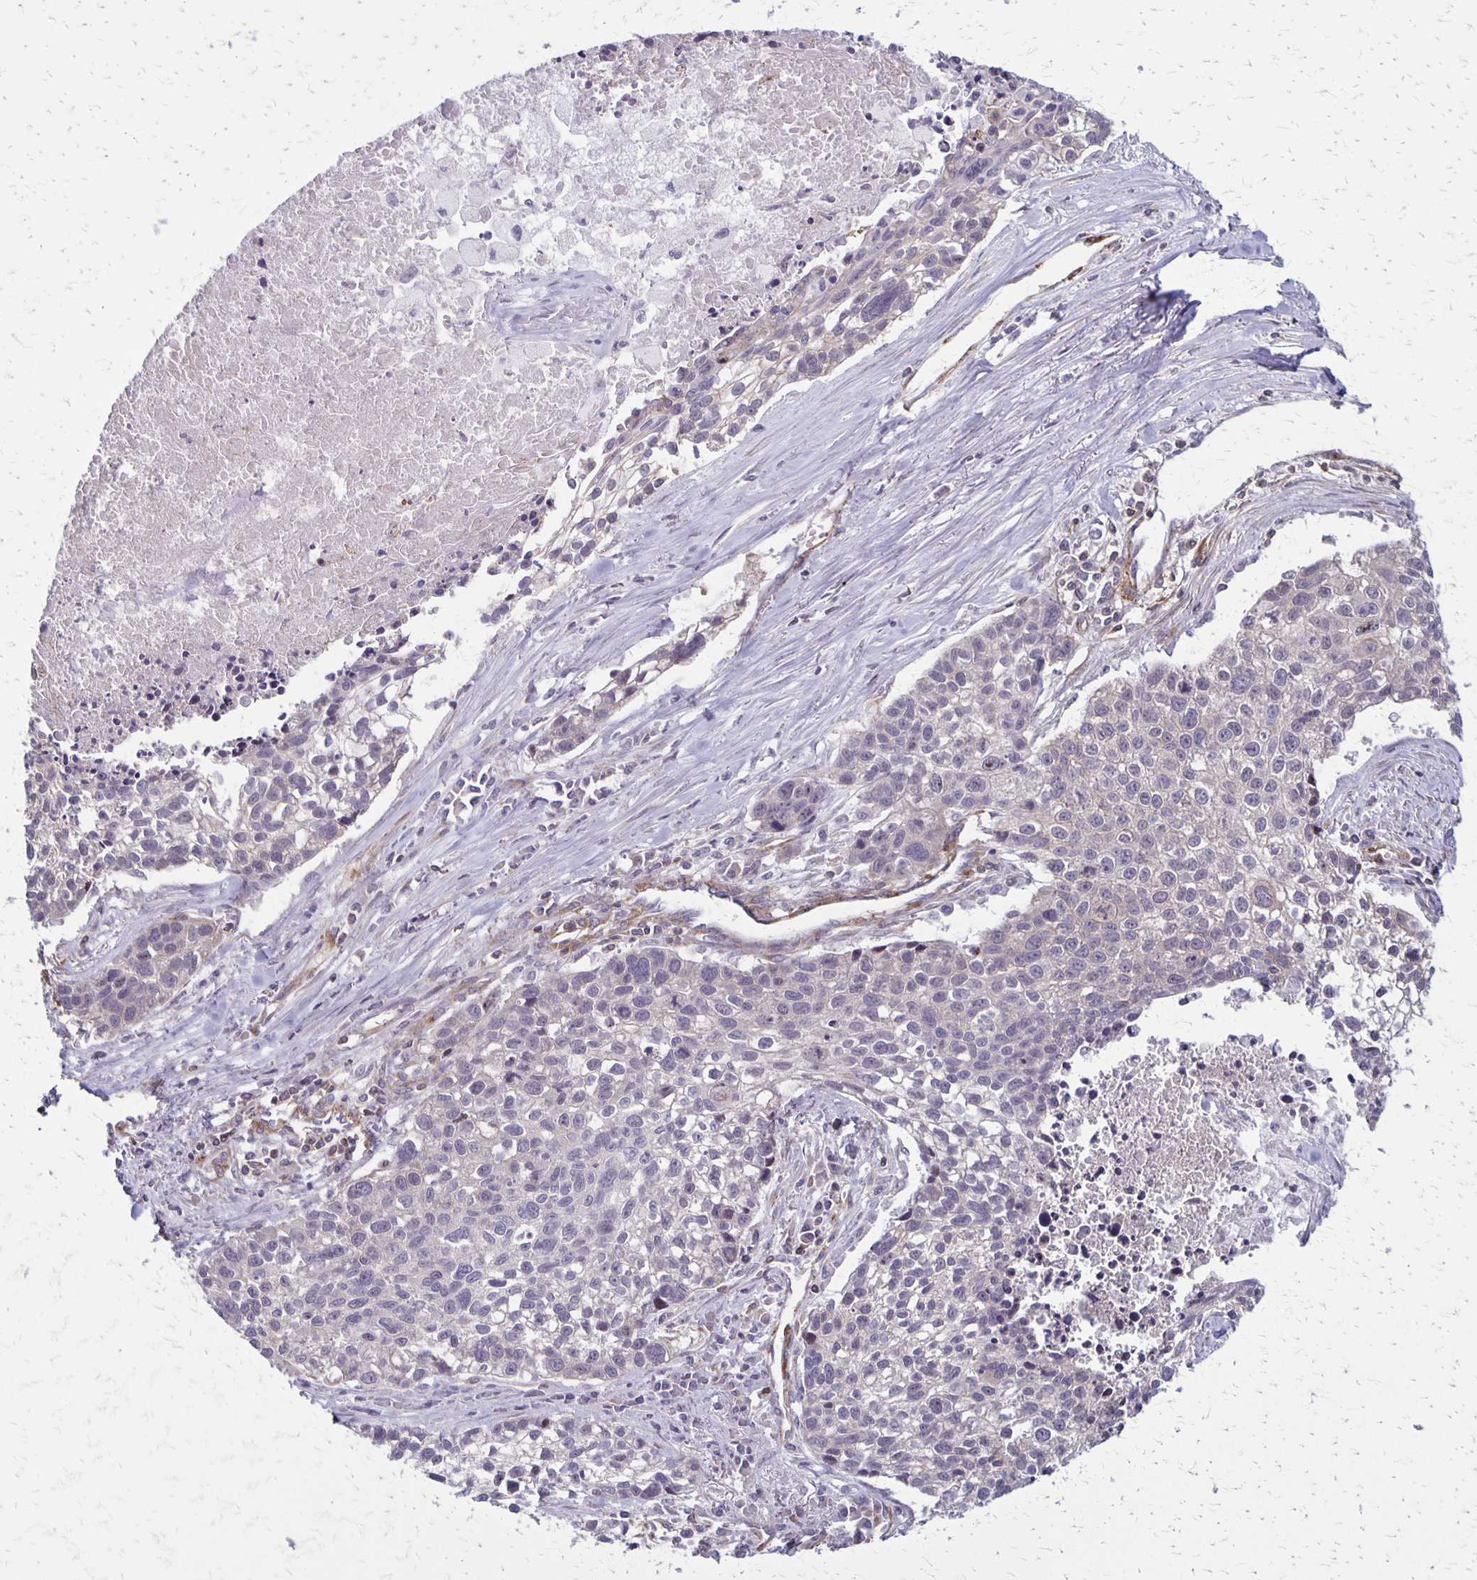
{"staining": {"intensity": "negative", "quantity": "none", "location": "none"}, "tissue": "lung cancer", "cell_type": "Tumor cells", "image_type": "cancer", "snomed": [{"axis": "morphology", "description": "Squamous cell carcinoma, NOS"}, {"axis": "topography", "description": "Lung"}], "caption": "DAB (3,3'-diaminobenzidine) immunohistochemical staining of human lung squamous cell carcinoma exhibits no significant positivity in tumor cells. The staining is performed using DAB brown chromogen with nuclei counter-stained in using hematoxylin.", "gene": "SEPTIN5", "patient": {"sex": "male", "age": 74}}